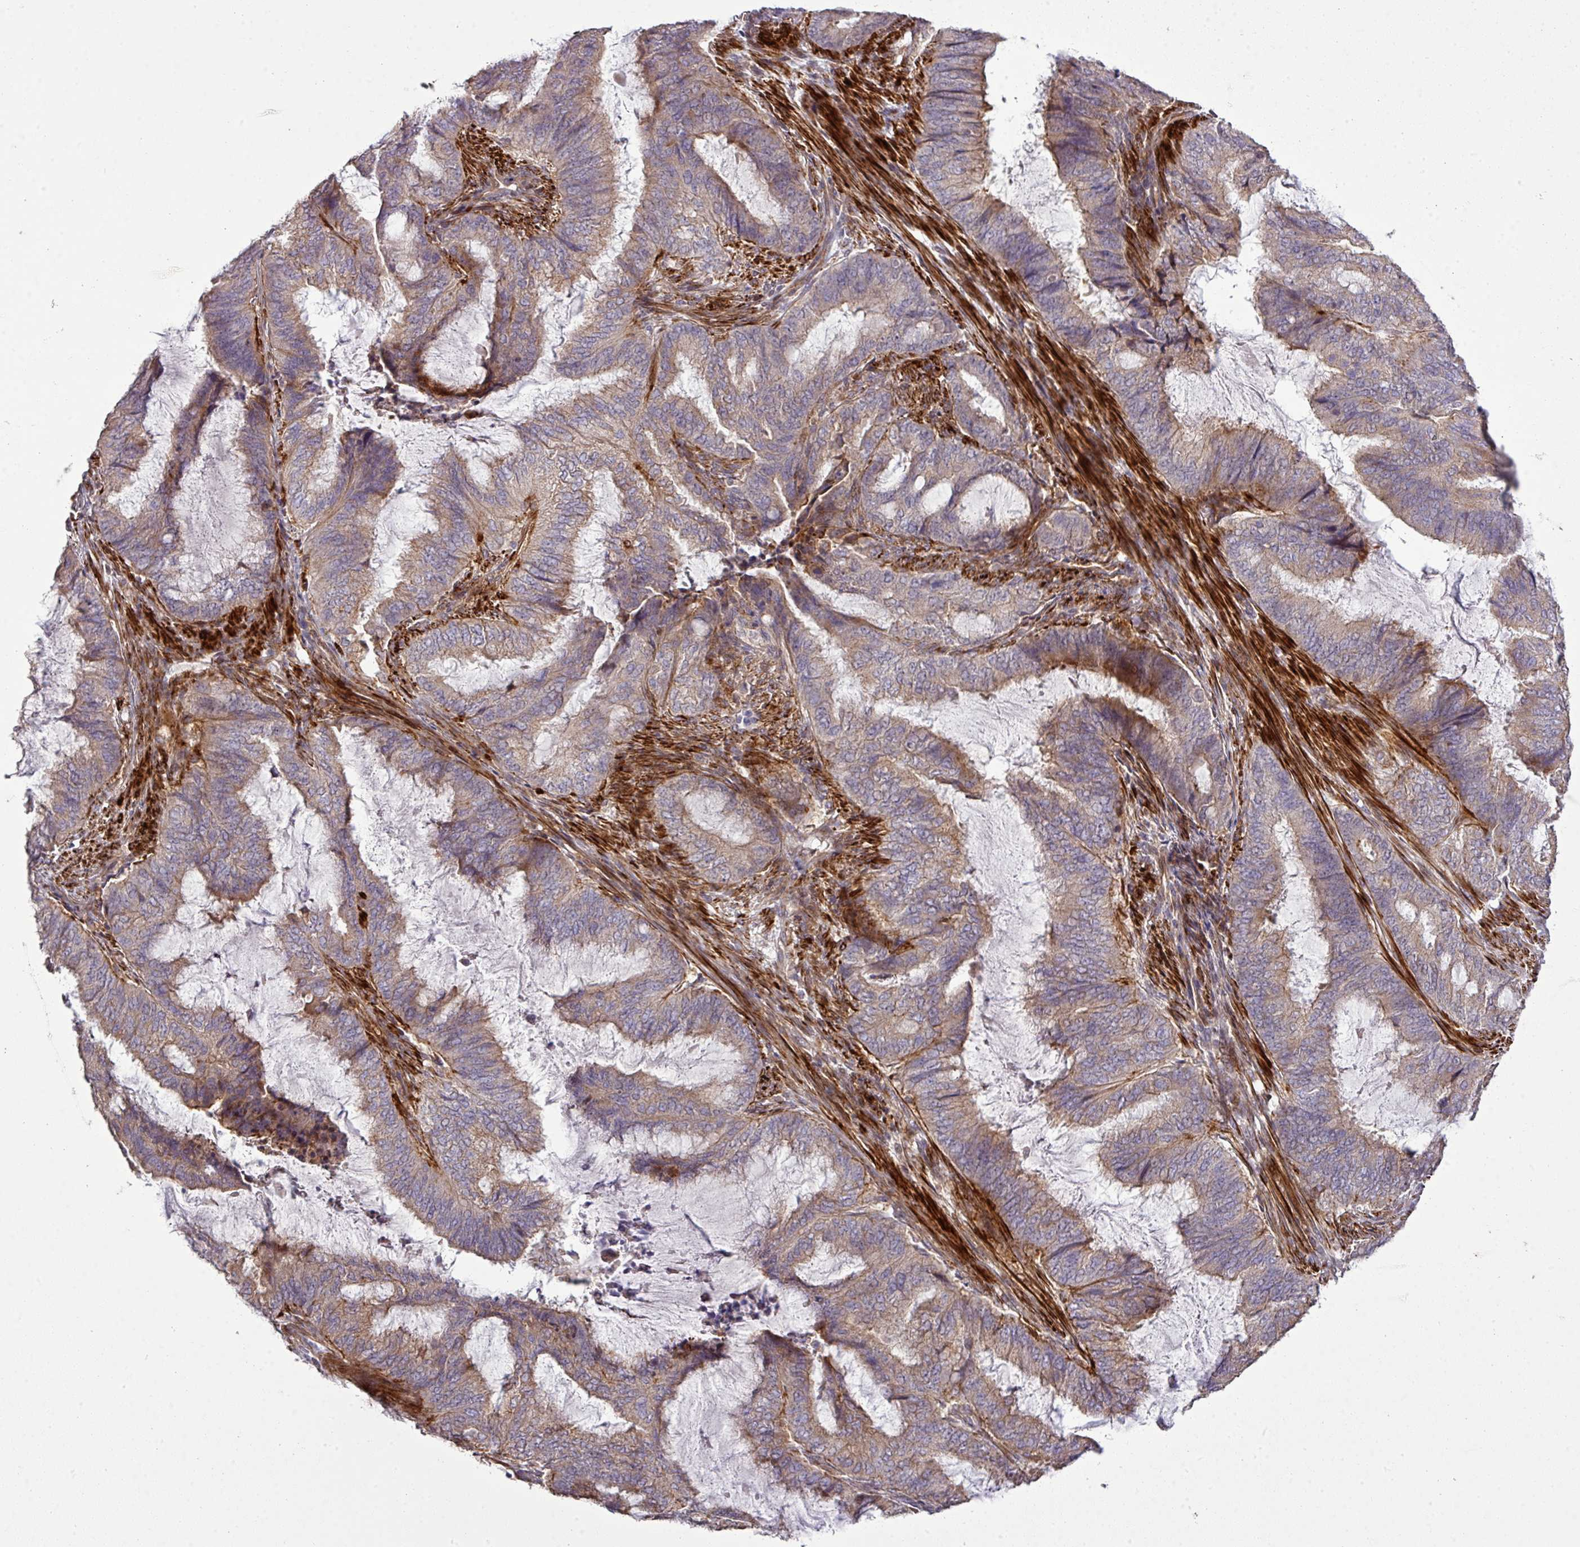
{"staining": {"intensity": "moderate", "quantity": "25%-75%", "location": "cytoplasmic/membranous"}, "tissue": "endometrial cancer", "cell_type": "Tumor cells", "image_type": "cancer", "snomed": [{"axis": "morphology", "description": "Adenocarcinoma, NOS"}, {"axis": "topography", "description": "Endometrium"}], "caption": "Immunohistochemistry (IHC) staining of endometrial adenocarcinoma, which displays medium levels of moderate cytoplasmic/membranous staining in approximately 25%-75% of tumor cells indicating moderate cytoplasmic/membranous protein positivity. The staining was performed using DAB (3,3'-diaminobenzidine) (brown) for protein detection and nuclei were counterstained in hematoxylin (blue).", "gene": "TPRA1", "patient": {"sex": "female", "age": 51}}